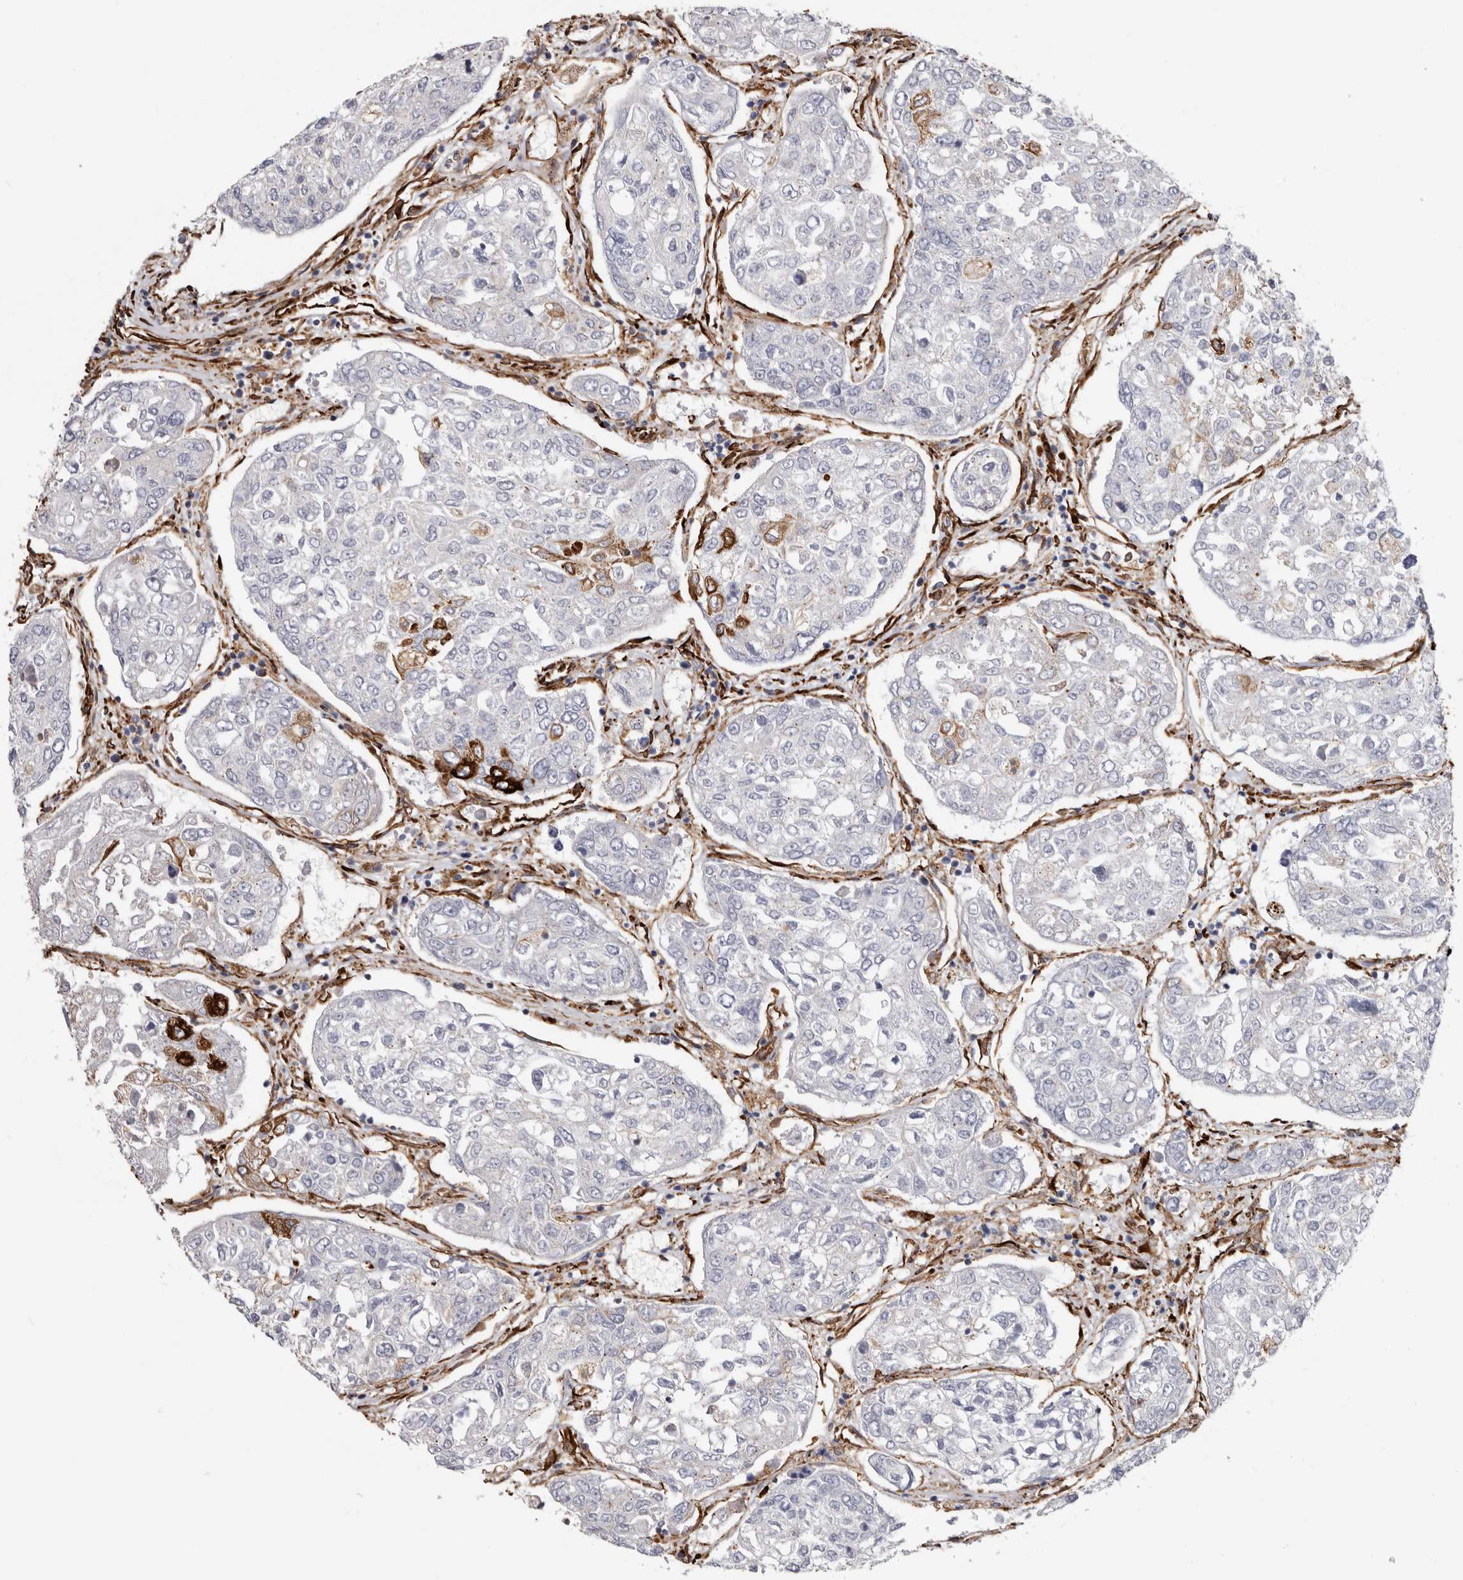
{"staining": {"intensity": "strong", "quantity": "<25%", "location": "cytoplasmic/membranous"}, "tissue": "urothelial cancer", "cell_type": "Tumor cells", "image_type": "cancer", "snomed": [{"axis": "morphology", "description": "Urothelial carcinoma, High grade"}, {"axis": "topography", "description": "Lymph node"}, {"axis": "topography", "description": "Urinary bladder"}], "caption": "Immunohistochemical staining of human high-grade urothelial carcinoma exhibits medium levels of strong cytoplasmic/membranous staining in about <25% of tumor cells.", "gene": "SEMA3E", "patient": {"sex": "male", "age": 51}}